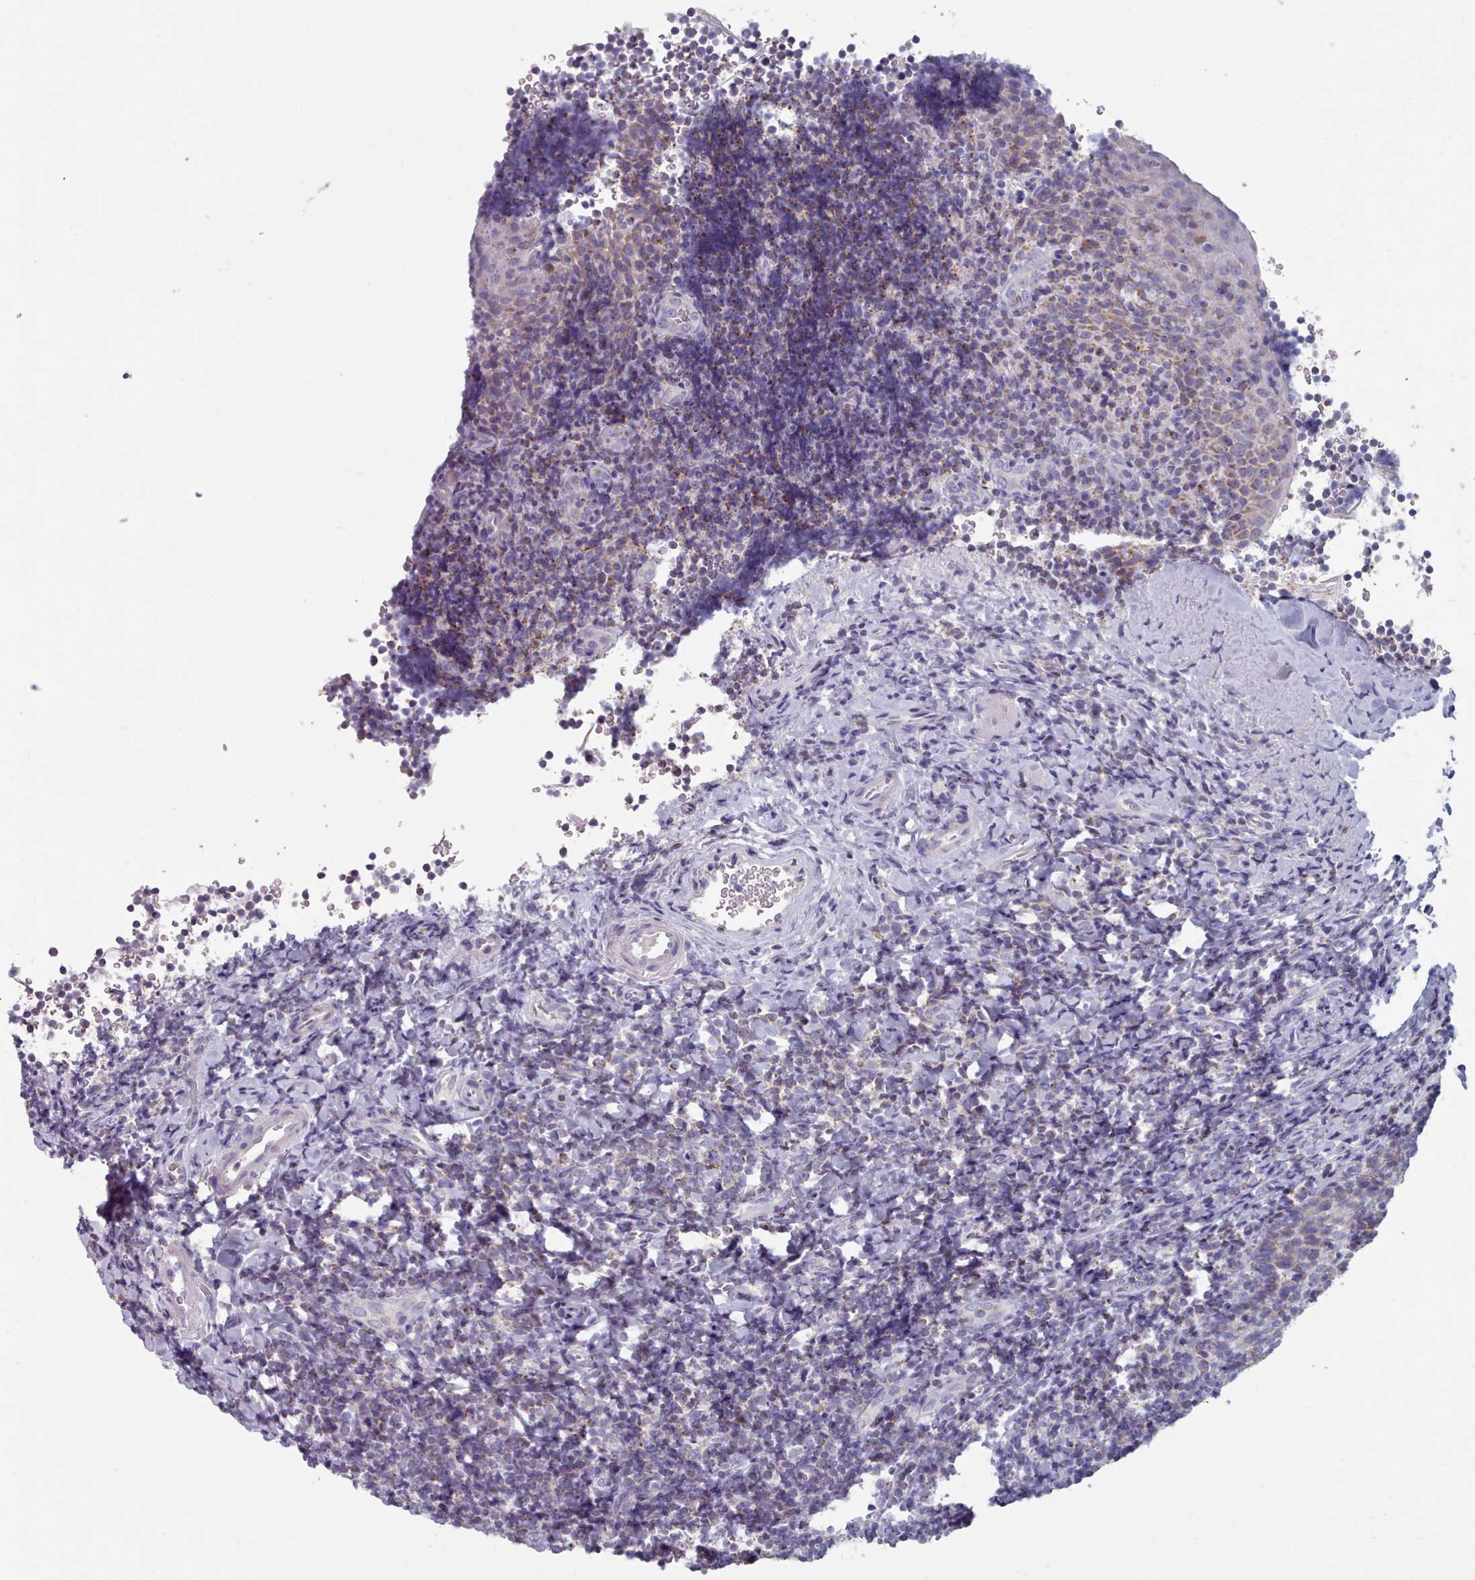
{"staining": {"intensity": "weak", "quantity": "25%-75%", "location": "cytoplasmic/membranous"}, "tissue": "tonsil", "cell_type": "Germinal center cells", "image_type": "normal", "snomed": [{"axis": "morphology", "description": "Normal tissue, NOS"}, {"axis": "topography", "description": "Tonsil"}], "caption": "DAB immunohistochemical staining of benign tonsil demonstrates weak cytoplasmic/membranous protein positivity in approximately 25%-75% of germinal center cells.", "gene": "HAO1", "patient": {"sex": "male", "age": 27}}